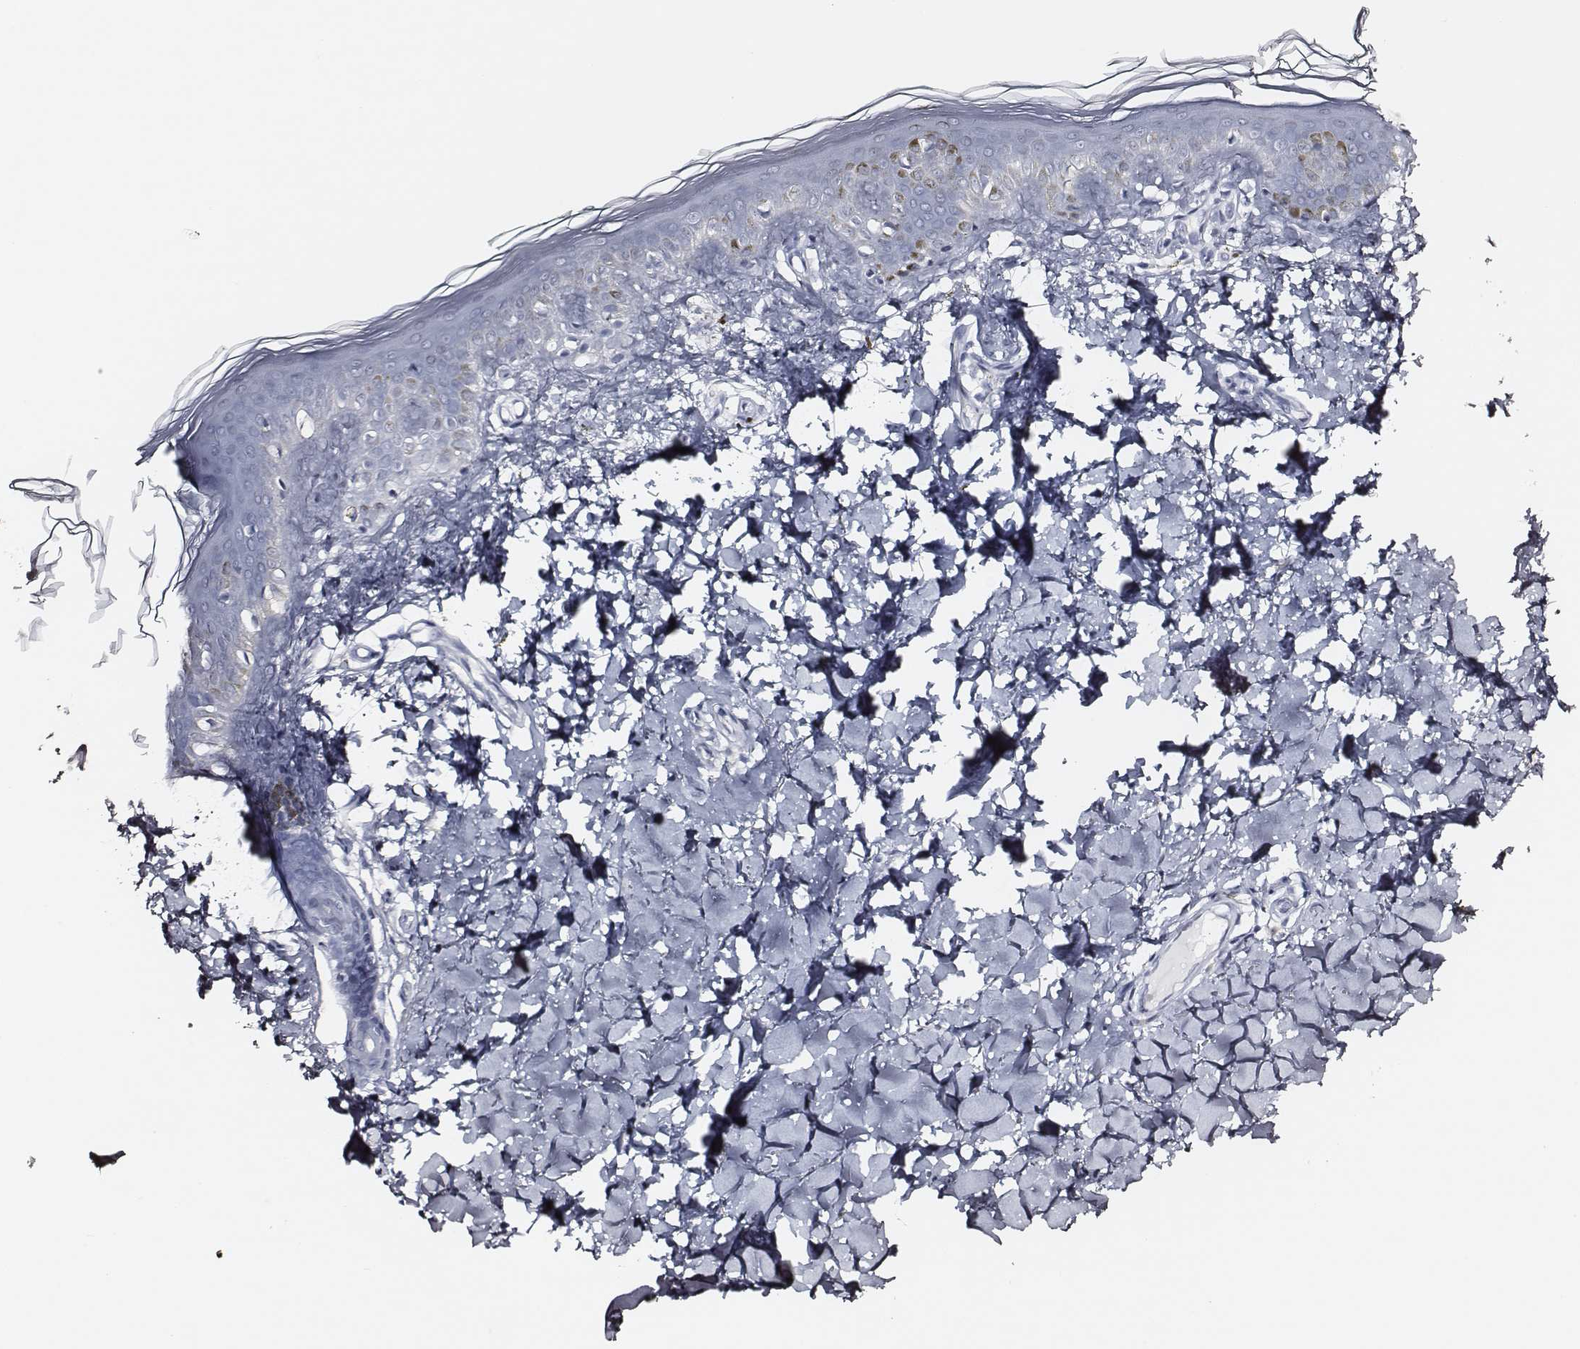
{"staining": {"intensity": "negative", "quantity": "none", "location": "none"}, "tissue": "skin", "cell_type": "Fibroblasts", "image_type": "normal", "snomed": [{"axis": "morphology", "description": "Normal tissue, NOS"}, {"axis": "topography", "description": "Skin"}, {"axis": "topography", "description": "Peripheral nerve tissue"}], "caption": "The photomicrograph reveals no staining of fibroblasts in benign skin. (Stains: DAB IHC with hematoxylin counter stain, Microscopy: brightfield microscopy at high magnification).", "gene": "DPEP1", "patient": {"sex": "female", "age": 45}}